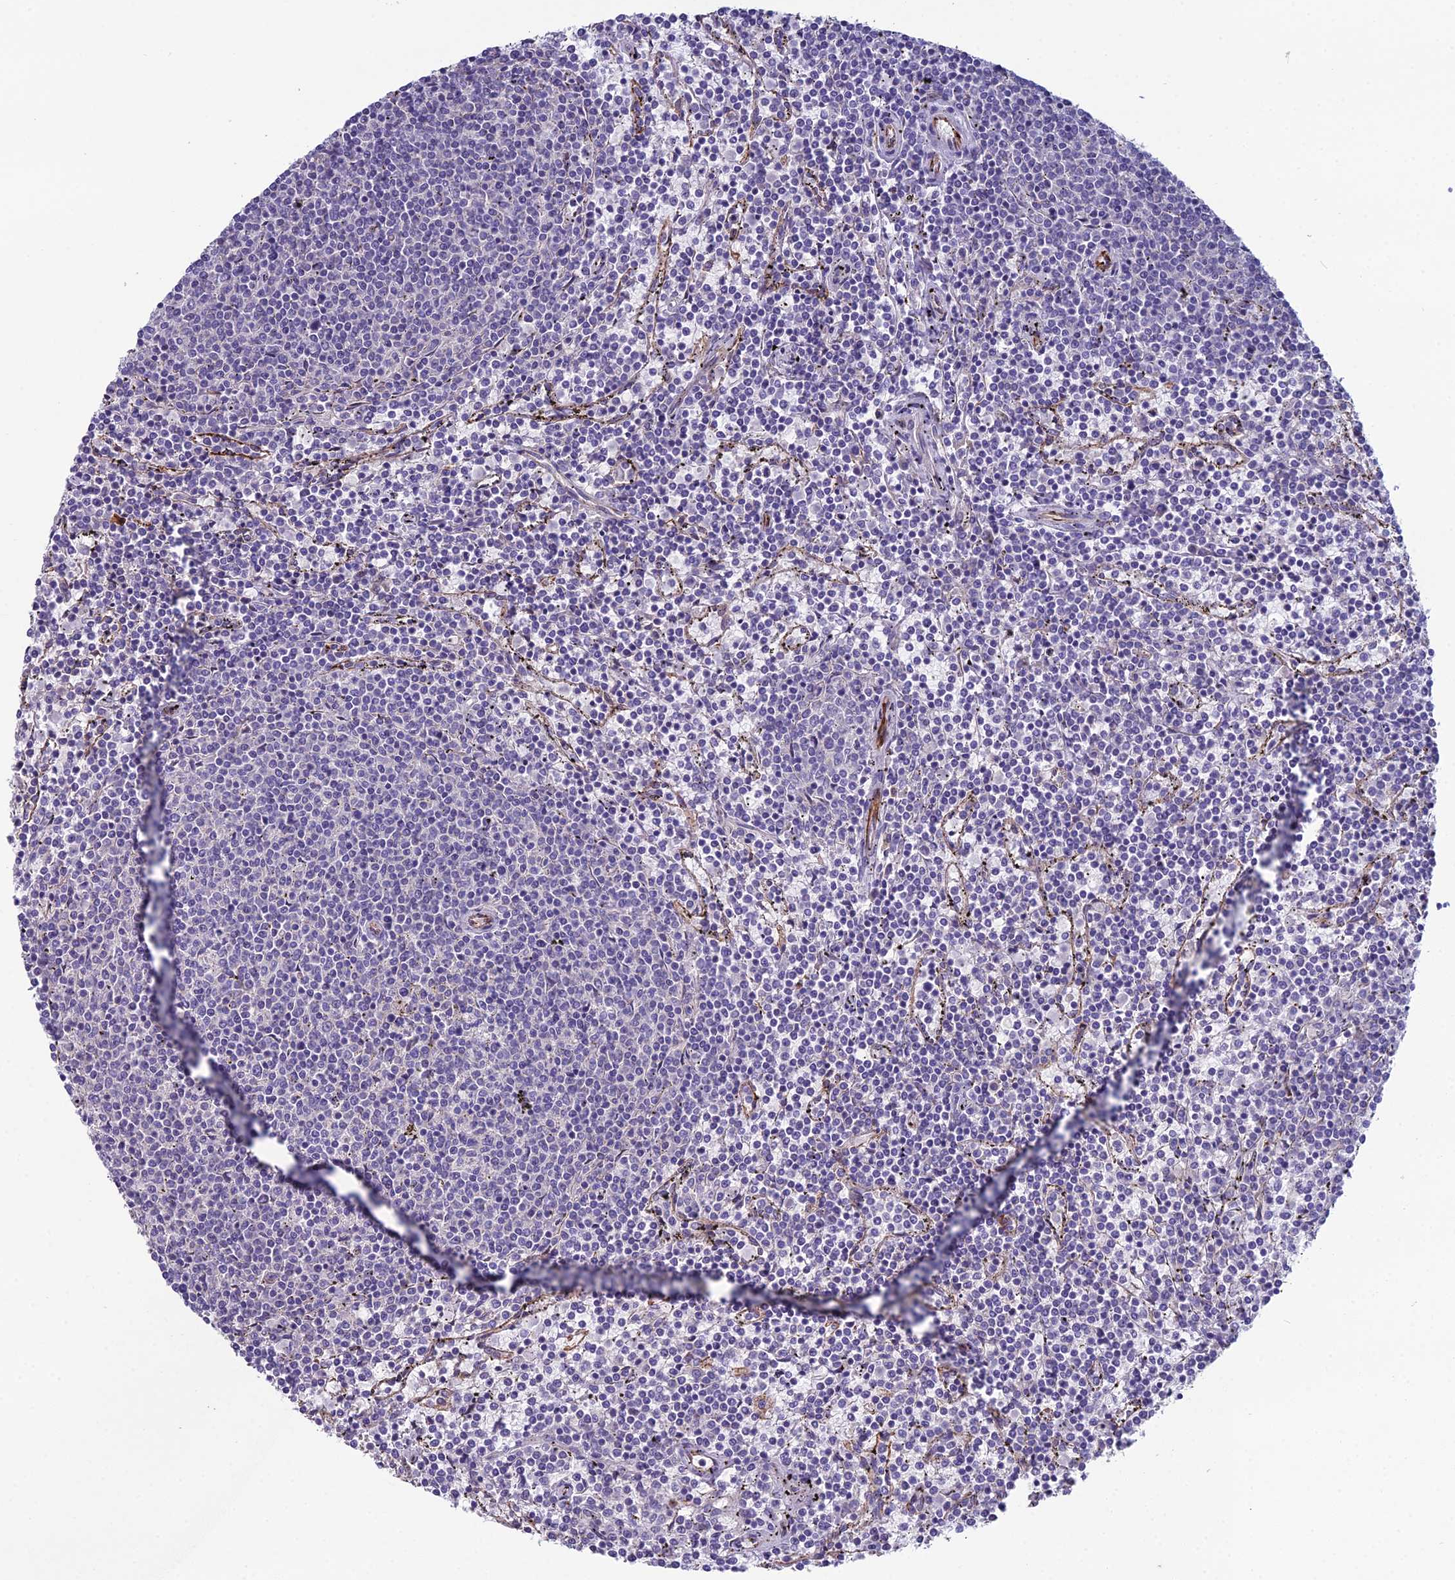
{"staining": {"intensity": "negative", "quantity": "none", "location": "none"}, "tissue": "lymphoma", "cell_type": "Tumor cells", "image_type": "cancer", "snomed": [{"axis": "morphology", "description": "Malignant lymphoma, non-Hodgkin's type, Low grade"}, {"axis": "topography", "description": "Spleen"}], "caption": "The image reveals no significant positivity in tumor cells of lymphoma. Nuclei are stained in blue.", "gene": "CFAP47", "patient": {"sex": "female", "age": 50}}